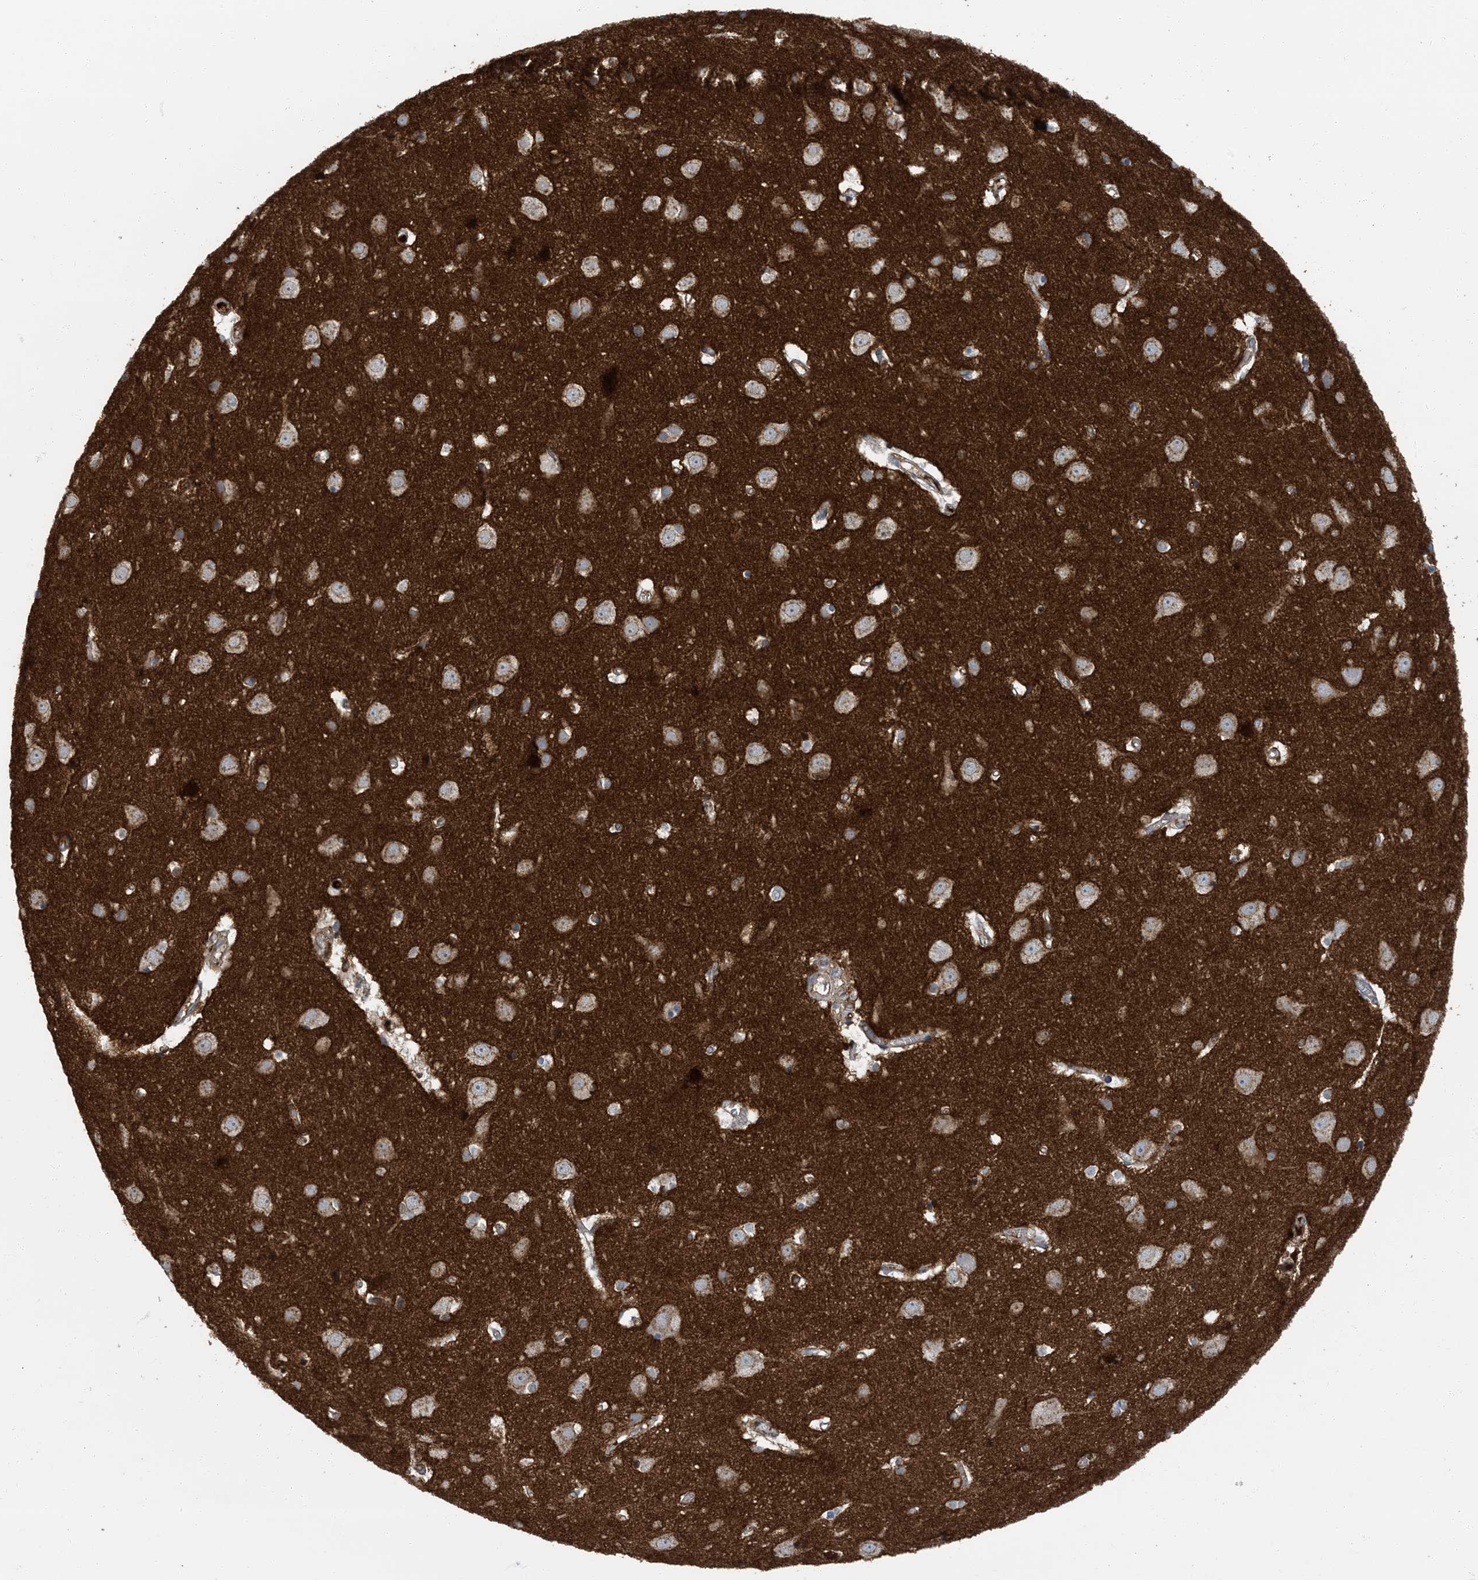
{"staining": {"intensity": "weak", "quantity": "25%-75%", "location": "cytoplasmic/membranous"}, "tissue": "cerebral cortex", "cell_type": "Endothelial cells", "image_type": "normal", "snomed": [{"axis": "morphology", "description": "Normal tissue, NOS"}, {"axis": "topography", "description": "Cerebral cortex"}], "caption": "Cerebral cortex stained with DAB immunohistochemistry reveals low levels of weak cytoplasmic/membranous expression in about 25%-75% of endothelial cells. (Brightfield microscopy of DAB IHC at high magnification).", "gene": "EPHA4", "patient": {"sex": "male", "age": 54}}